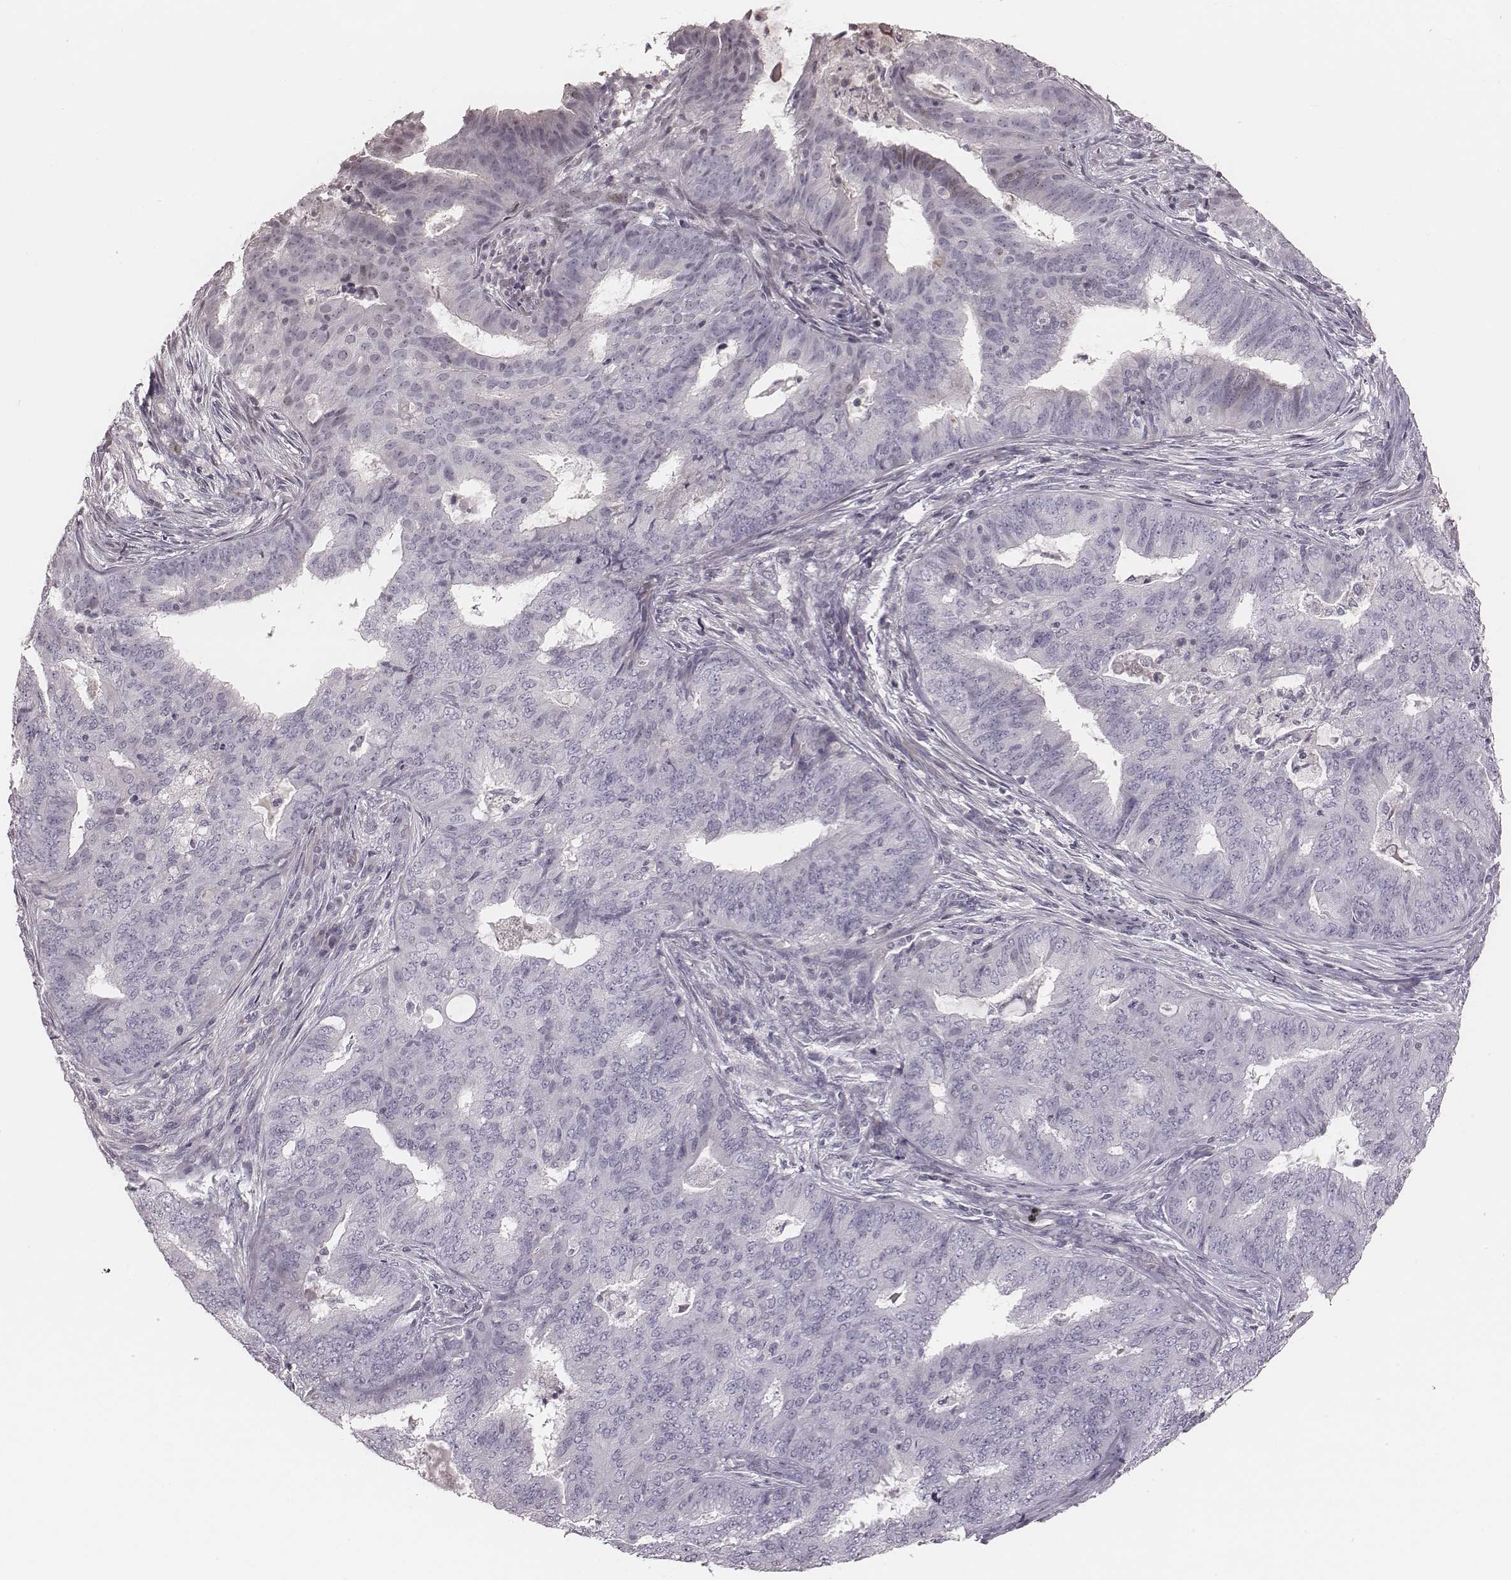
{"staining": {"intensity": "negative", "quantity": "none", "location": "none"}, "tissue": "endometrial cancer", "cell_type": "Tumor cells", "image_type": "cancer", "snomed": [{"axis": "morphology", "description": "Adenocarcinoma, NOS"}, {"axis": "topography", "description": "Endometrium"}], "caption": "DAB immunohistochemical staining of endometrial adenocarcinoma reveals no significant staining in tumor cells.", "gene": "S100Z", "patient": {"sex": "female", "age": 62}}